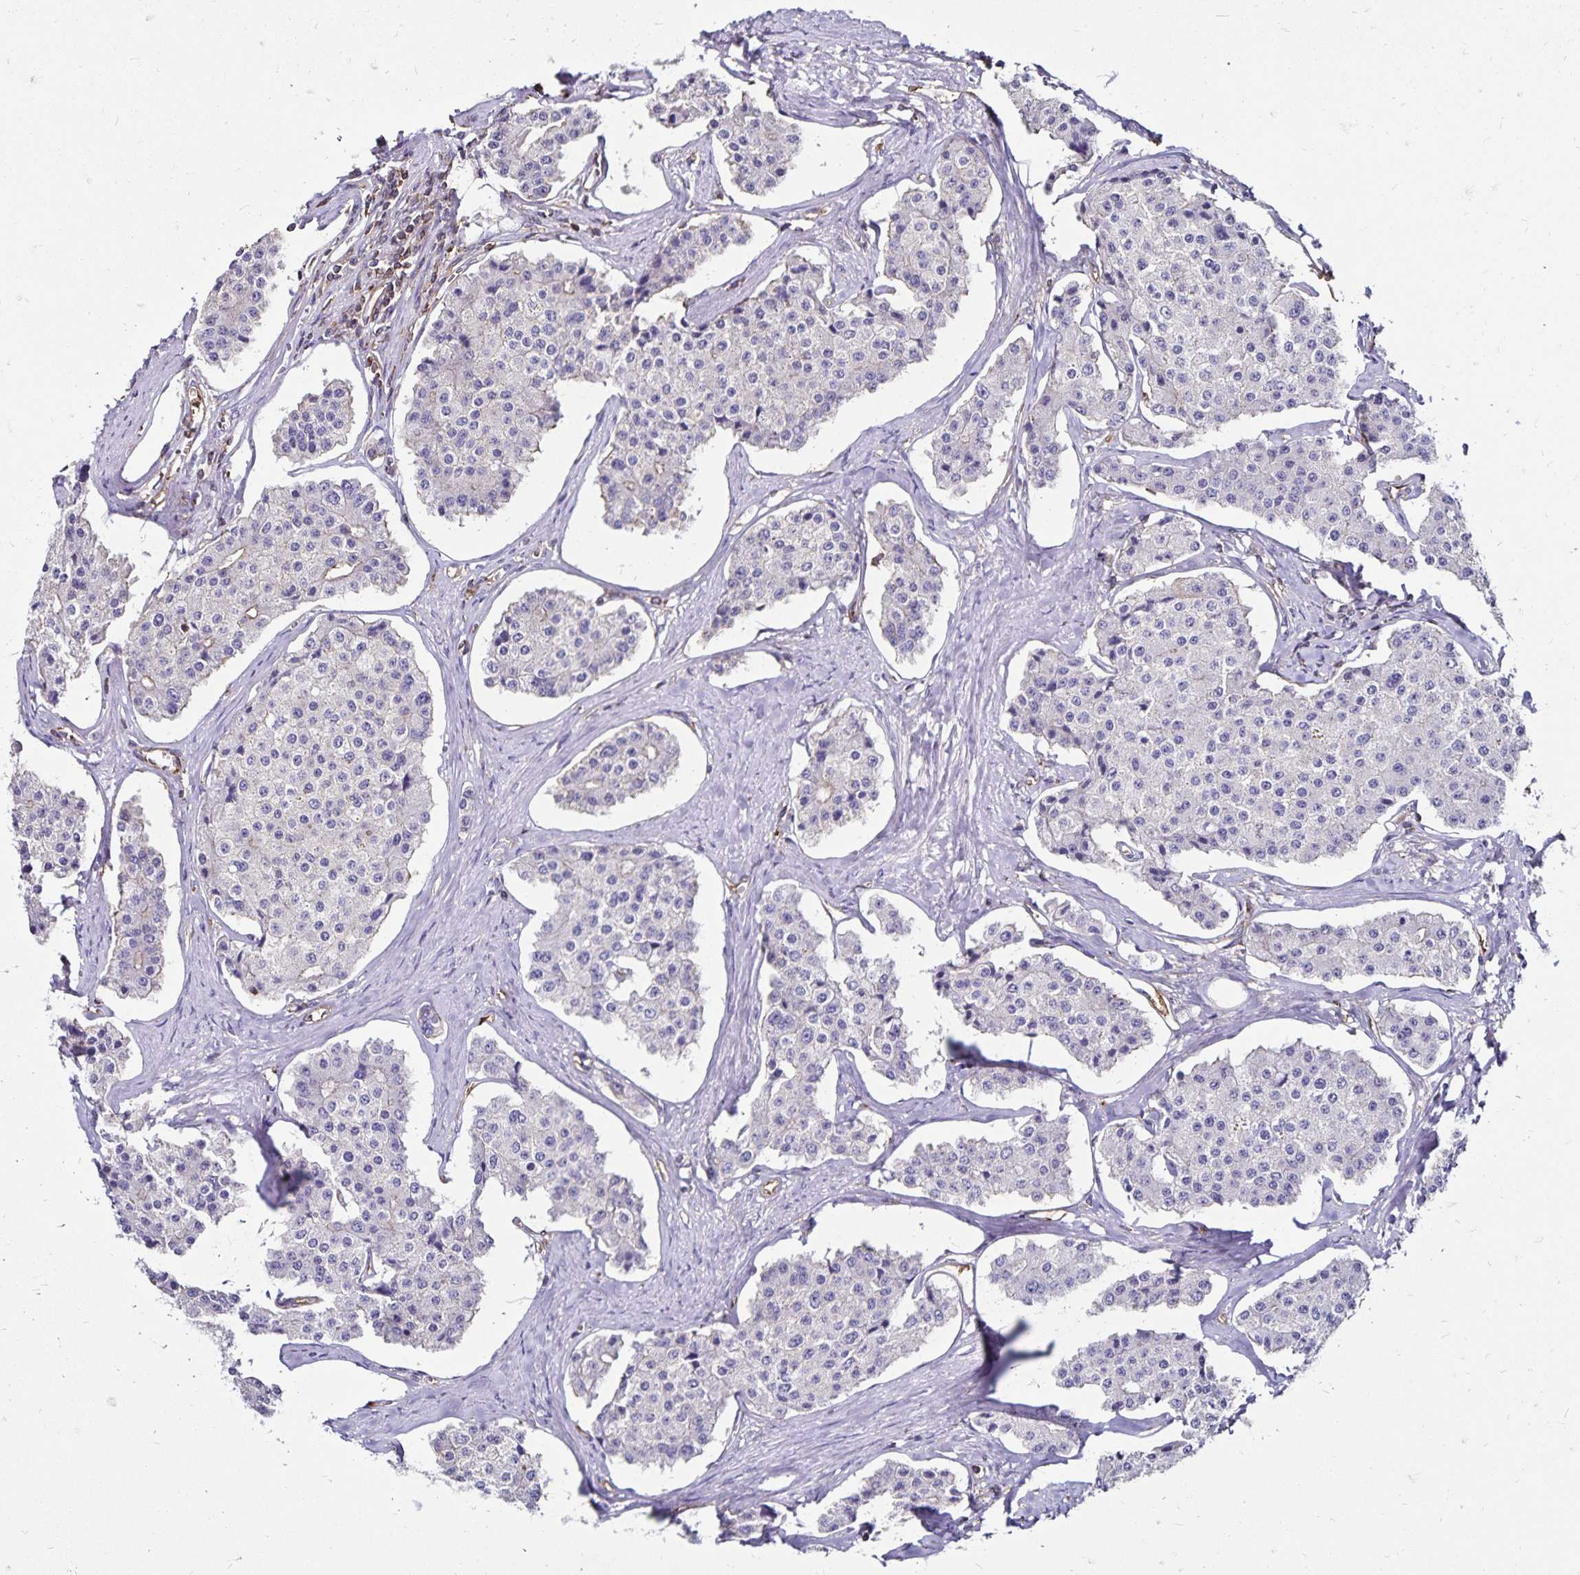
{"staining": {"intensity": "negative", "quantity": "none", "location": "none"}, "tissue": "carcinoid", "cell_type": "Tumor cells", "image_type": "cancer", "snomed": [{"axis": "morphology", "description": "Carcinoid, malignant, NOS"}, {"axis": "topography", "description": "Small intestine"}], "caption": "Immunohistochemistry (IHC) of human carcinoid (malignant) shows no expression in tumor cells.", "gene": "RPRML", "patient": {"sex": "female", "age": 65}}